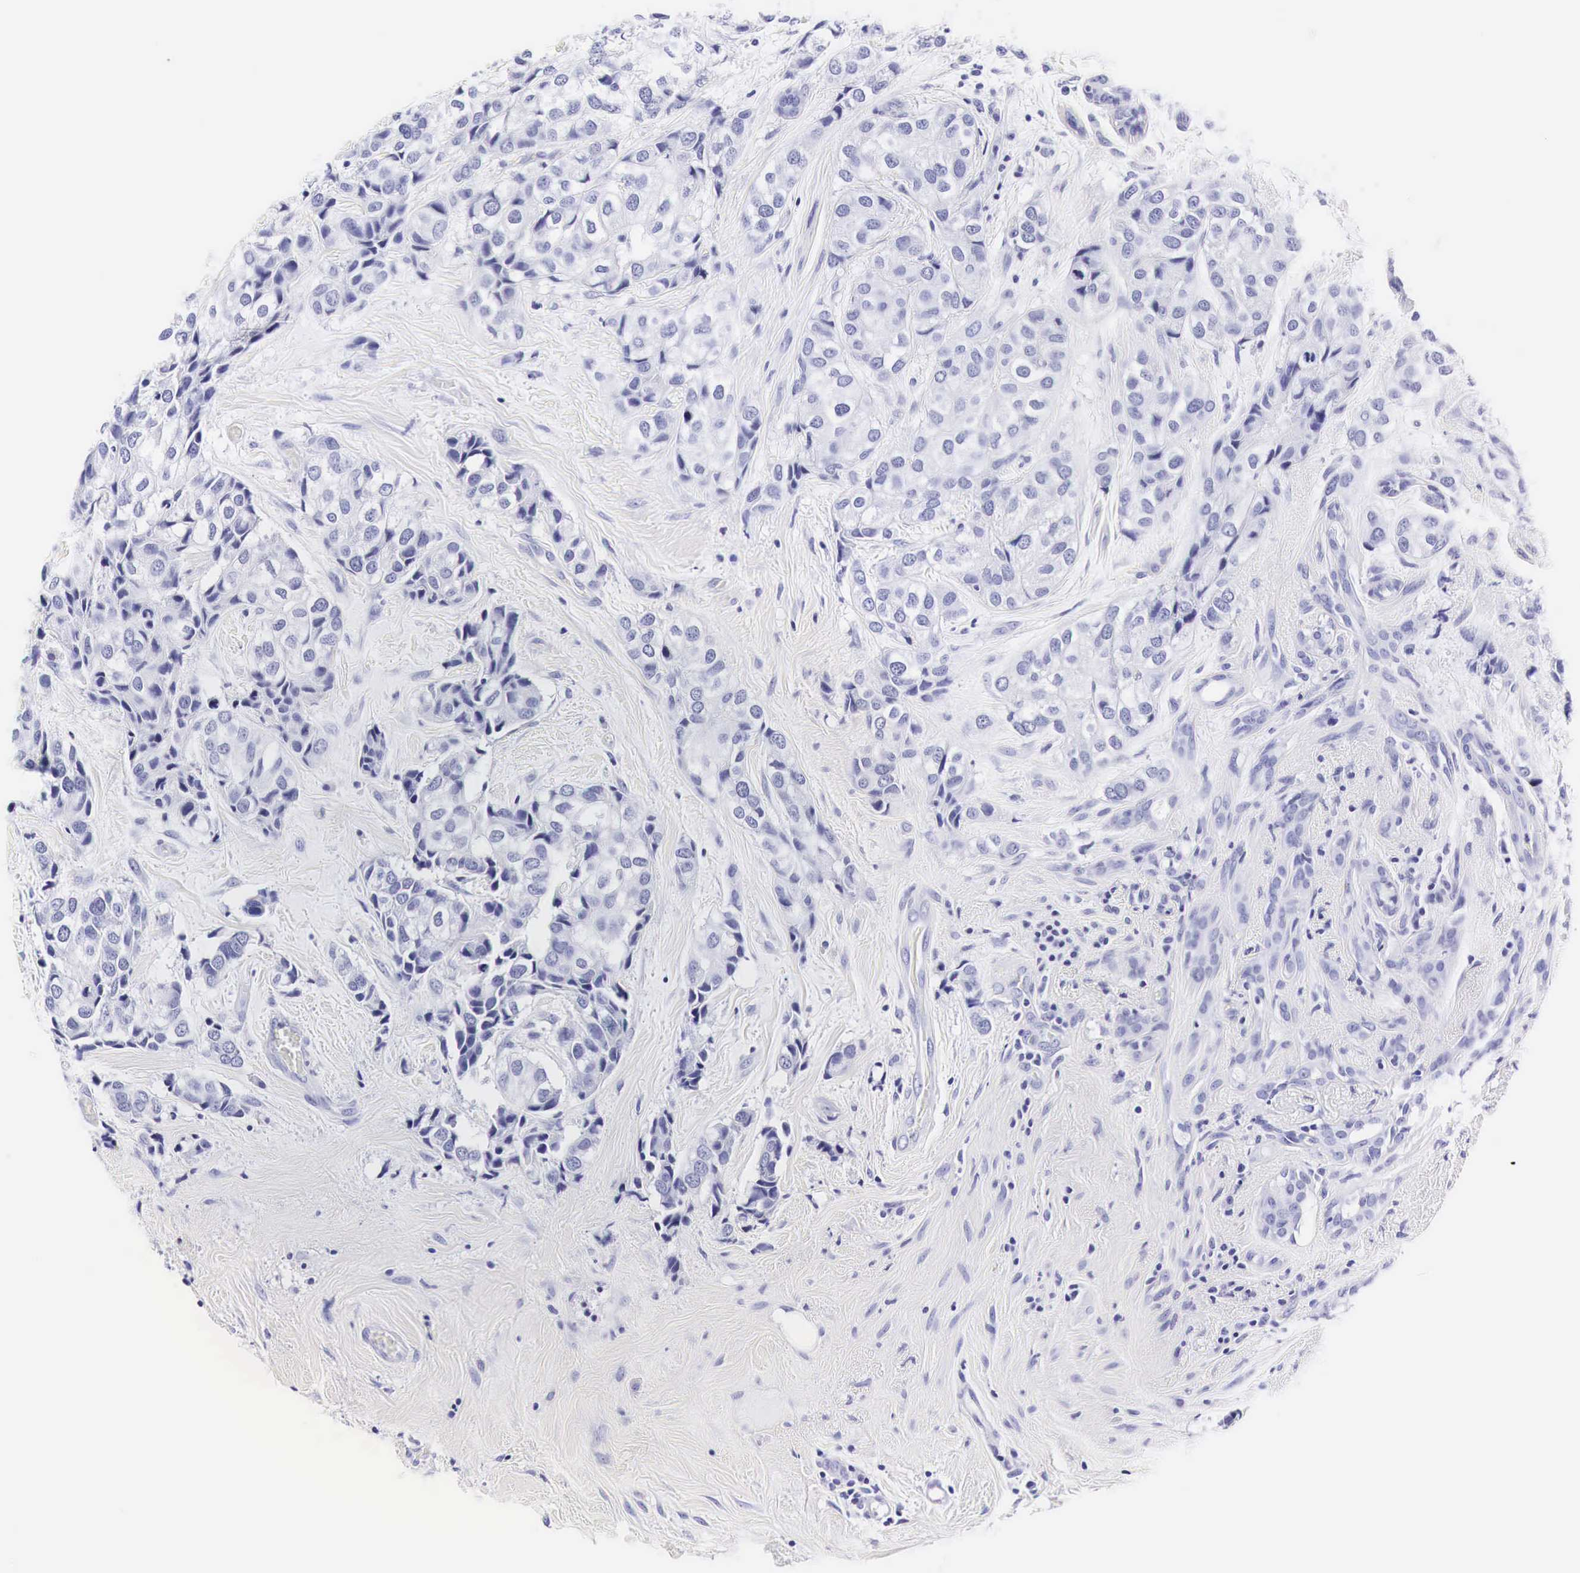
{"staining": {"intensity": "negative", "quantity": "none", "location": "none"}, "tissue": "breast cancer", "cell_type": "Tumor cells", "image_type": "cancer", "snomed": [{"axis": "morphology", "description": "Duct carcinoma"}, {"axis": "topography", "description": "Breast"}], "caption": "High magnification brightfield microscopy of breast invasive ductal carcinoma stained with DAB (3,3'-diaminobenzidine) (brown) and counterstained with hematoxylin (blue): tumor cells show no significant positivity. The staining is performed using DAB brown chromogen with nuclei counter-stained in using hematoxylin.", "gene": "ACP3", "patient": {"sex": "female", "age": 68}}